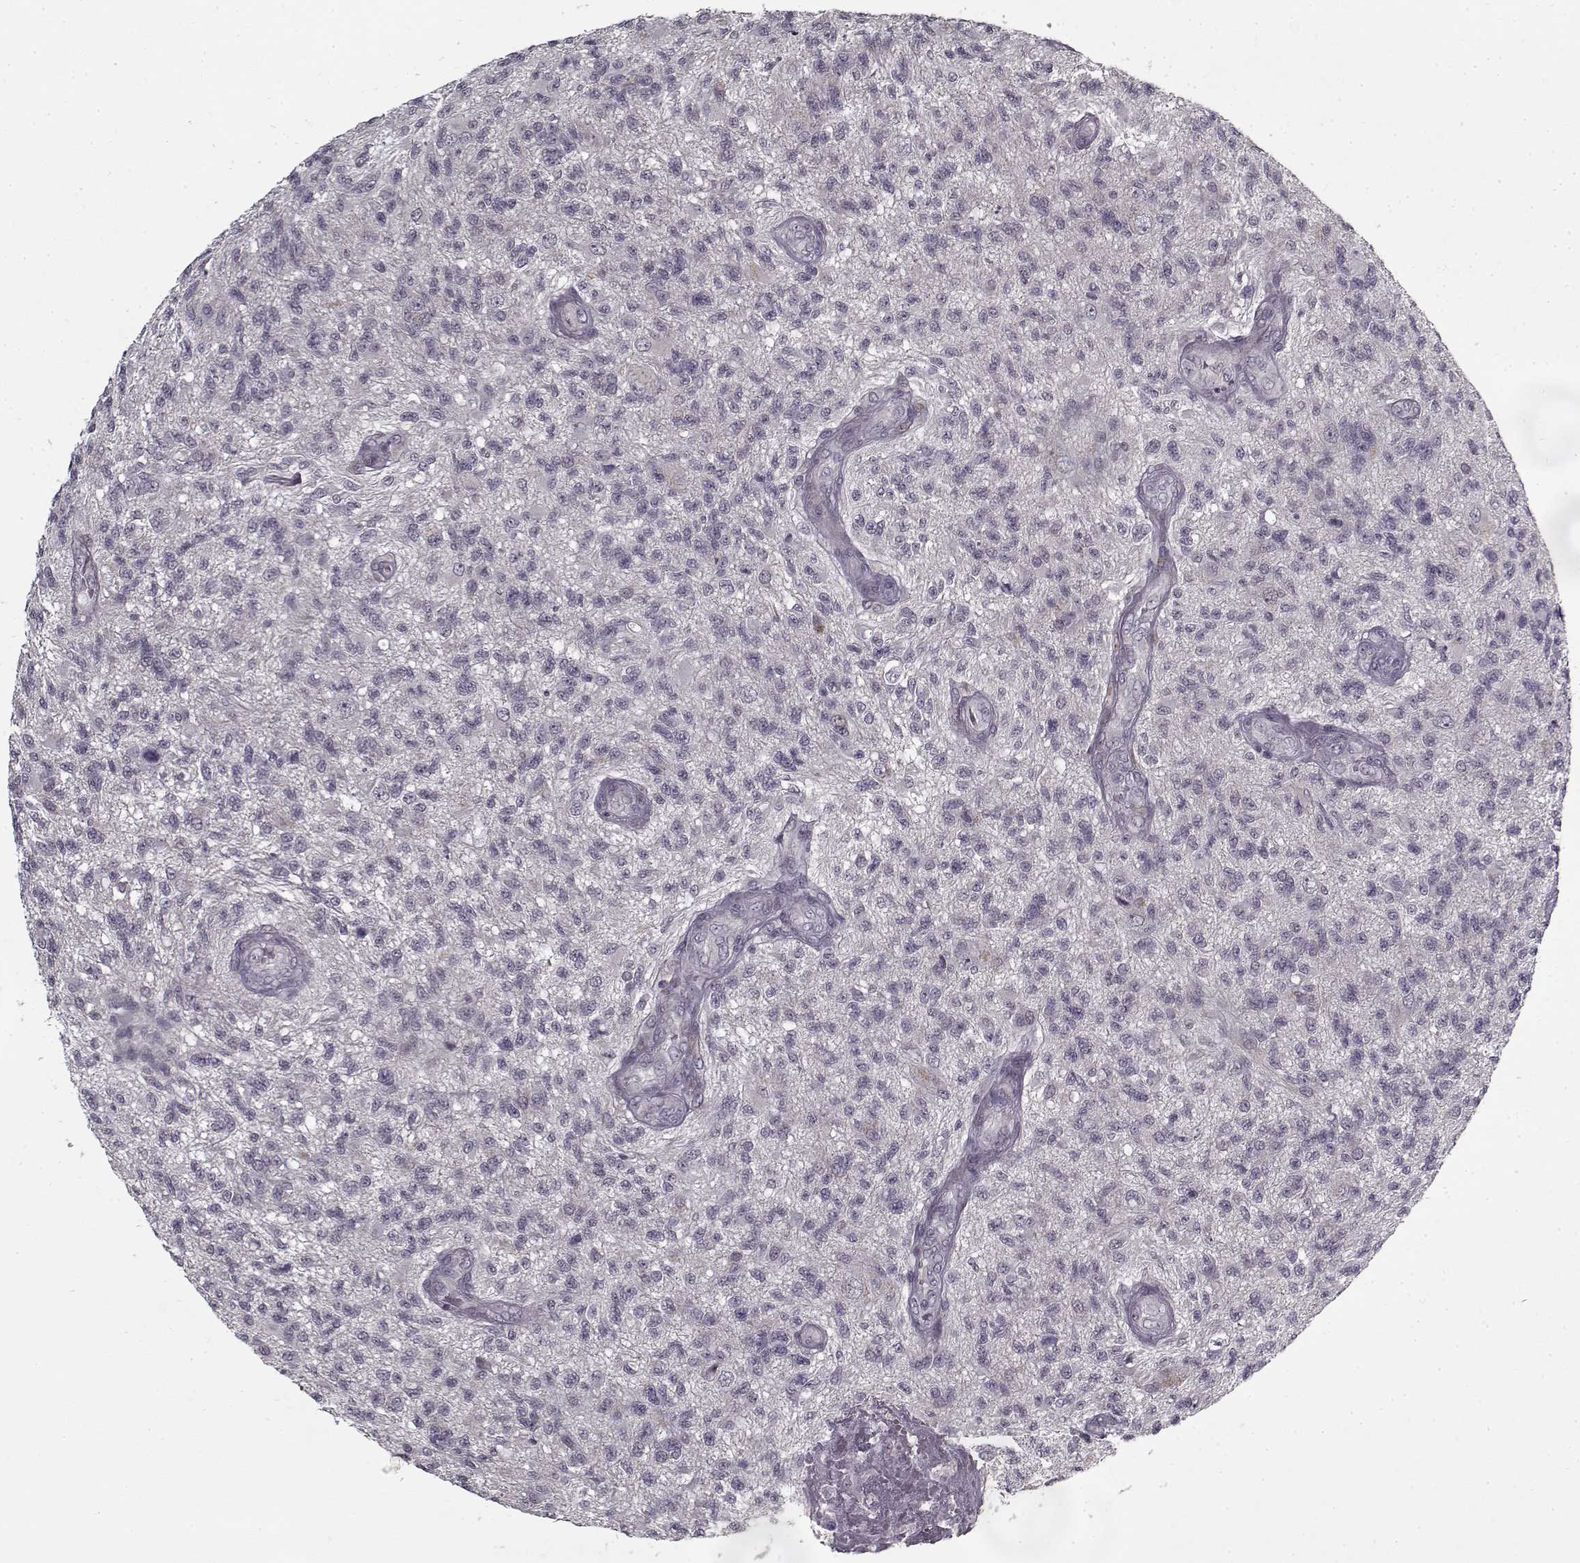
{"staining": {"intensity": "negative", "quantity": "none", "location": "none"}, "tissue": "glioma", "cell_type": "Tumor cells", "image_type": "cancer", "snomed": [{"axis": "morphology", "description": "Glioma, malignant, High grade"}, {"axis": "topography", "description": "Brain"}], "caption": "Immunohistochemical staining of malignant high-grade glioma reveals no significant expression in tumor cells. (IHC, brightfield microscopy, high magnification).", "gene": "LAMA2", "patient": {"sex": "male", "age": 56}}